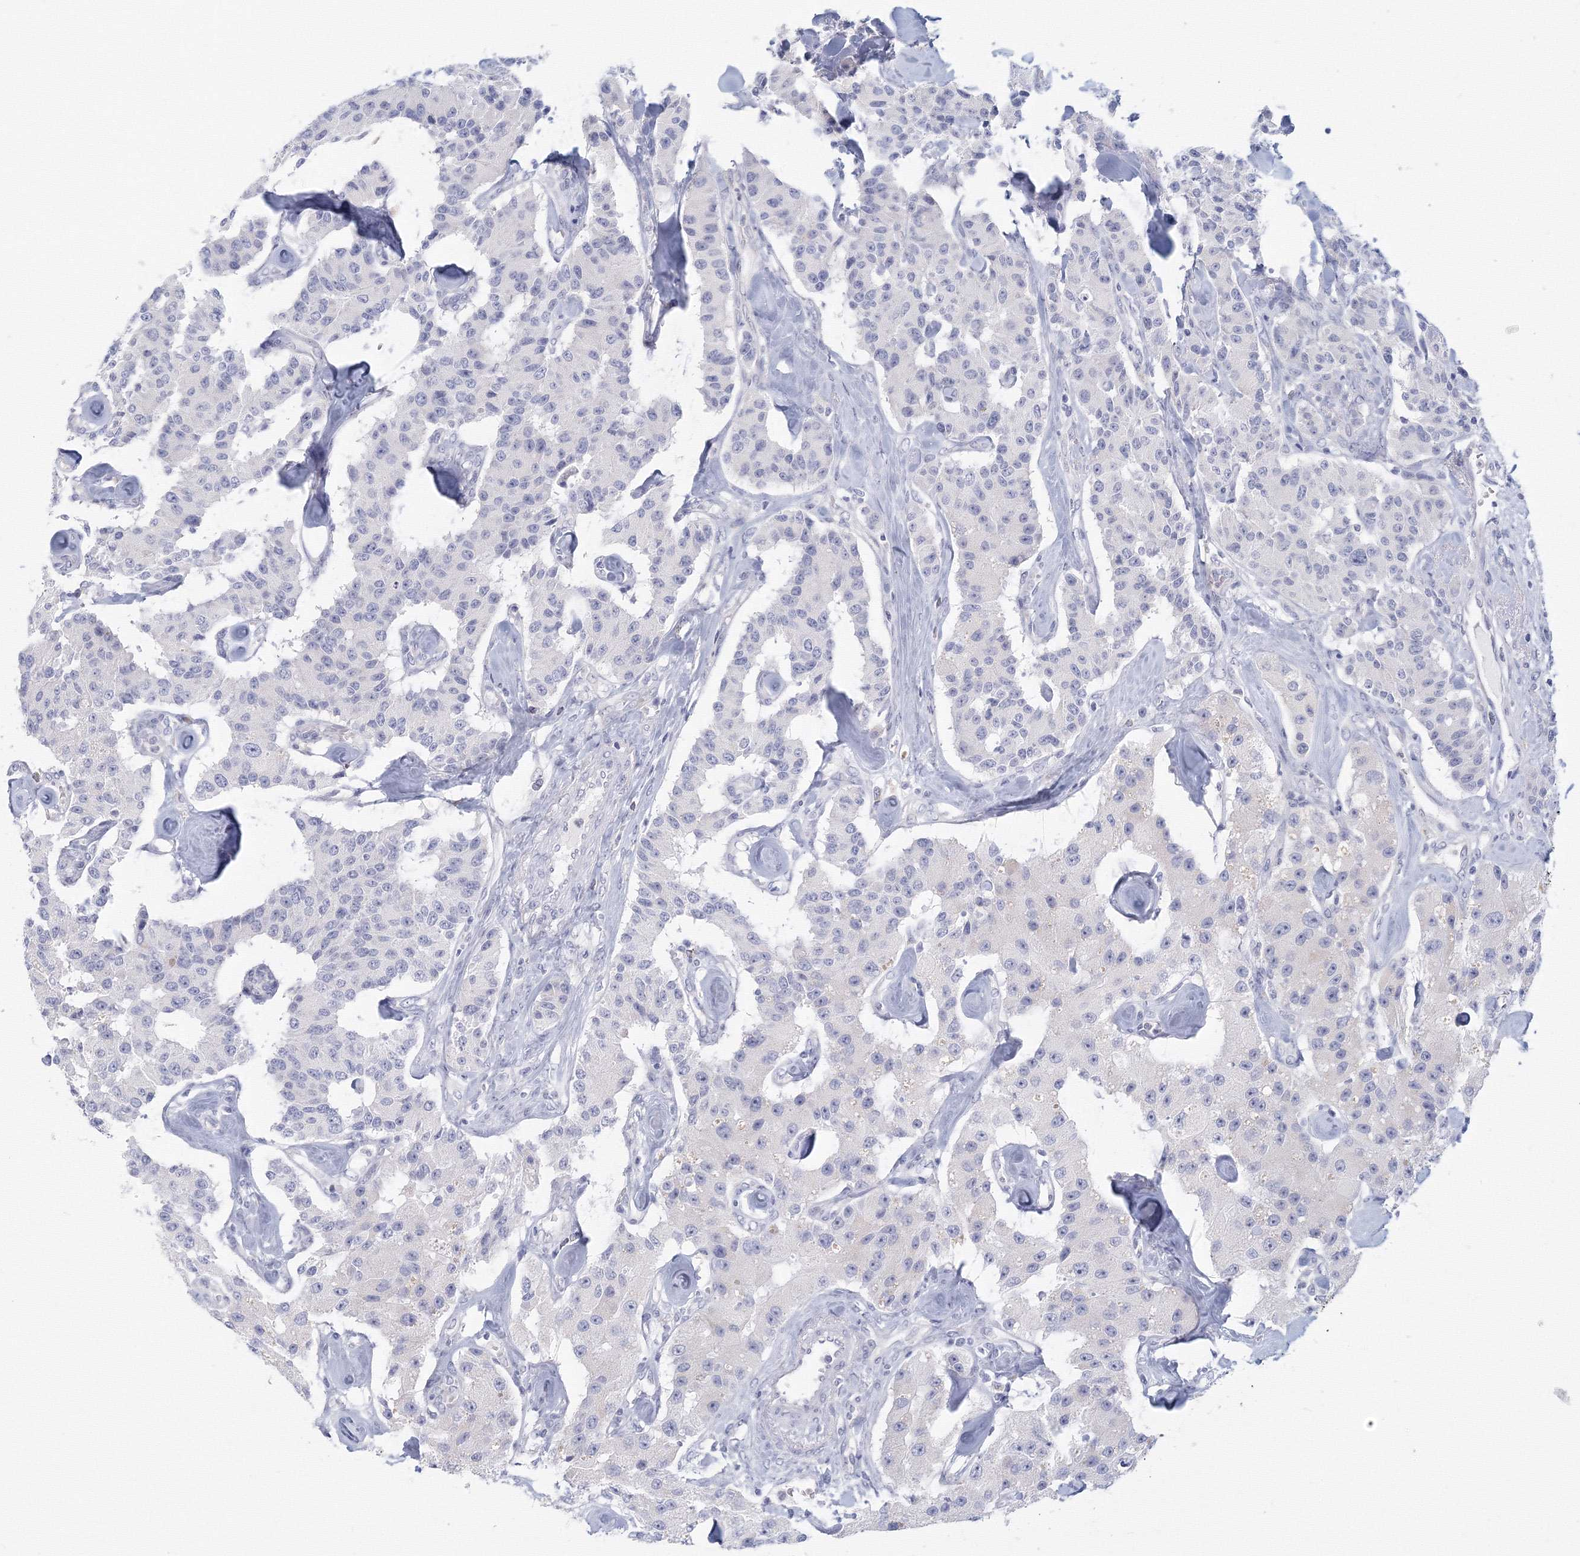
{"staining": {"intensity": "negative", "quantity": "none", "location": "none"}, "tissue": "carcinoid", "cell_type": "Tumor cells", "image_type": "cancer", "snomed": [{"axis": "morphology", "description": "Carcinoid, malignant, NOS"}, {"axis": "topography", "description": "Pancreas"}], "caption": "Carcinoid was stained to show a protein in brown. There is no significant staining in tumor cells.", "gene": "TACC2", "patient": {"sex": "male", "age": 41}}